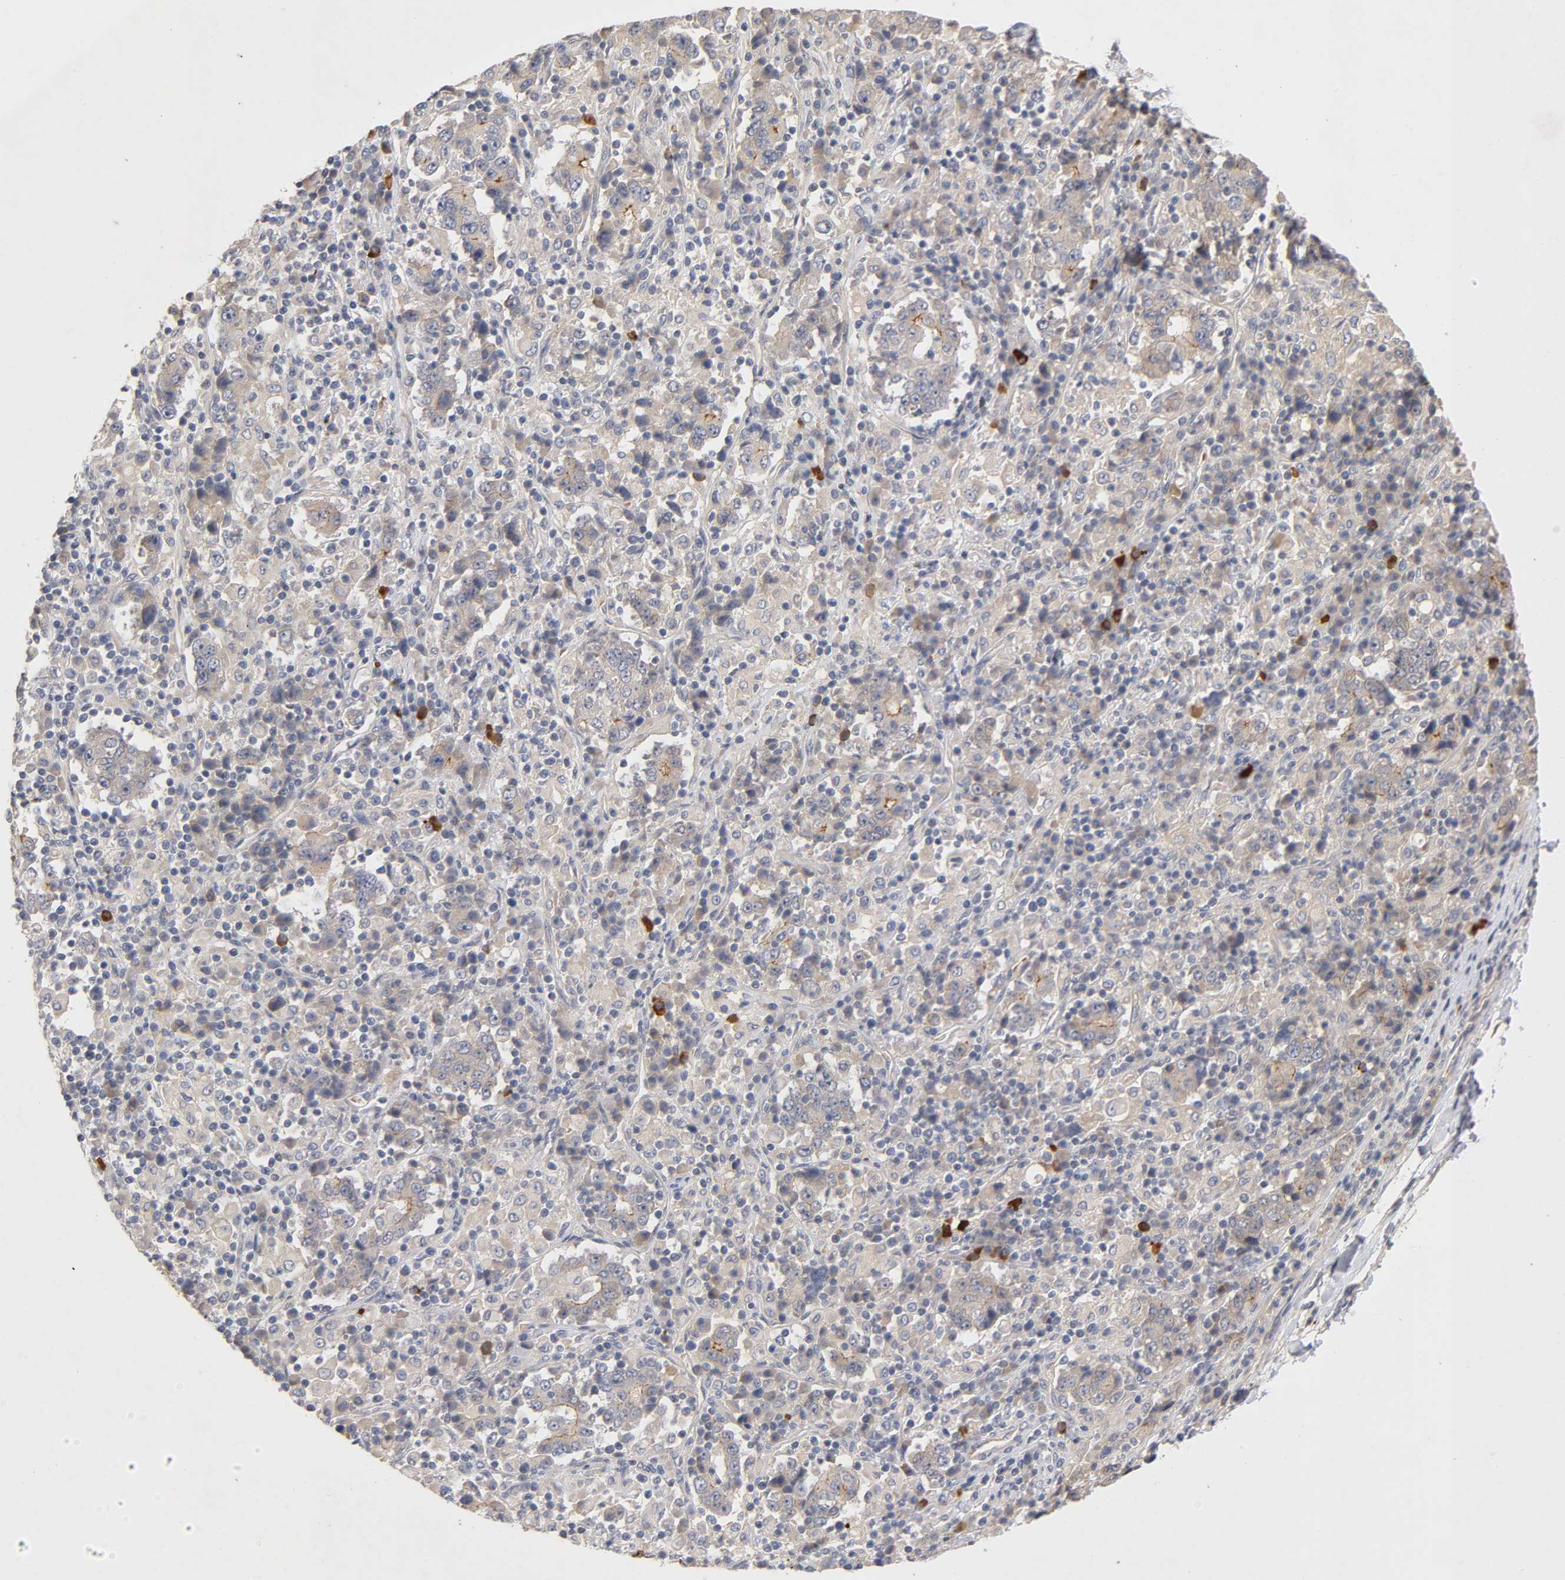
{"staining": {"intensity": "moderate", "quantity": ">75%", "location": "cytoplasmic/membranous"}, "tissue": "stomach cancer", "cell_type": "Tumor cells", "image_type": "cancer", "snomed": [{"axis": "morphology", "description": "Normal tissue, NOS"}, {"axis": "morphology", "description": "Adenocarcinoma, NOS"}, {"axis": "topography", "description": "Stomach, upper"}, {"axis": "topography", "description": "Stomach"}], "caption": "A brown stain labels moderate cytoplasmic/membranous expression of a protein in stomach cancer tumor cells.", "gene": "PDZD11", "patient": {"sex": "male", "age": 59}}